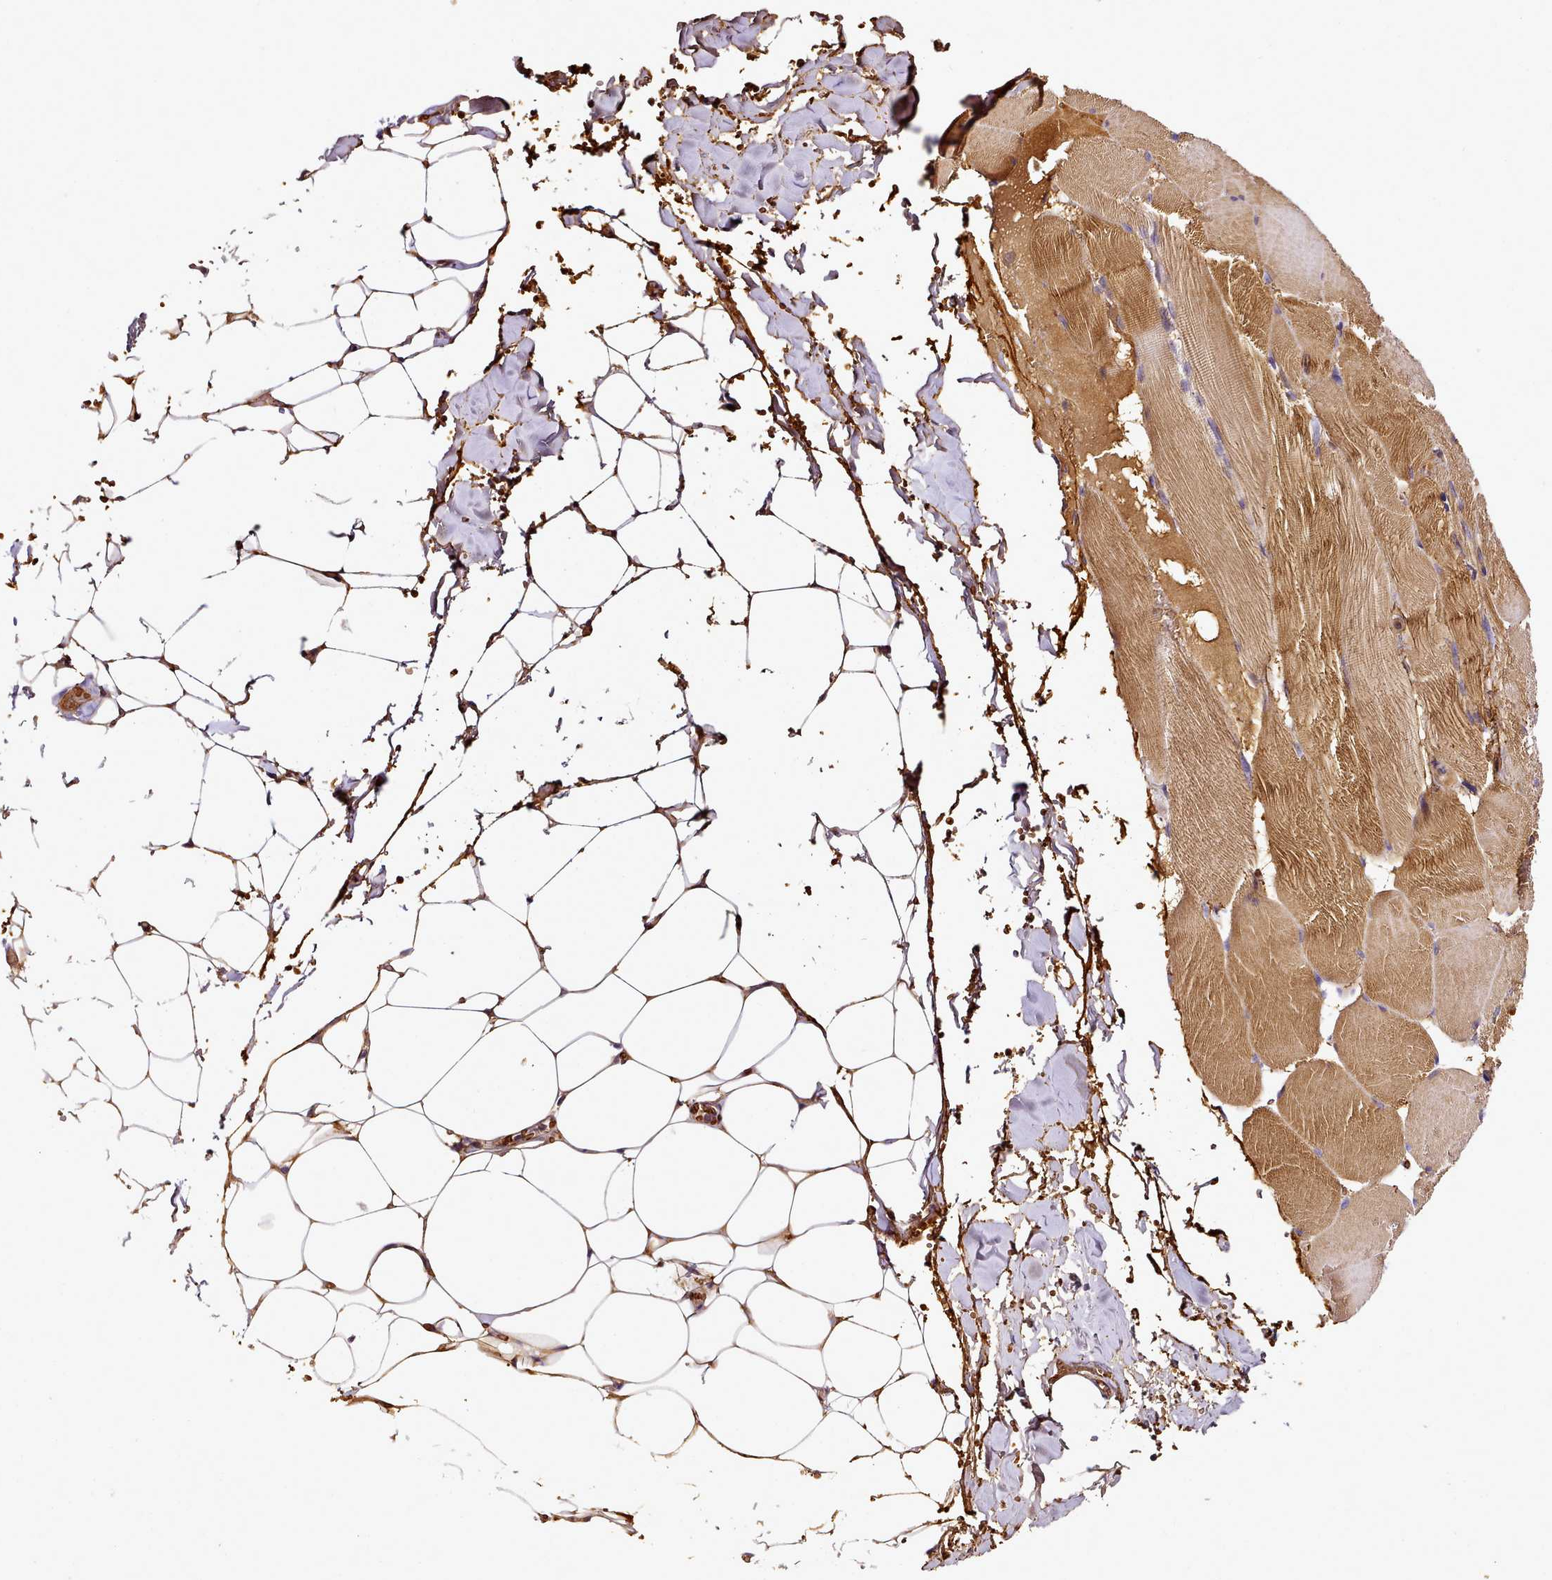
{"staining": {"intensity": "moderate", "quantity": ">75%", "location": "cytoplasmic/membranous"}, "tissue": "adipose tissue", "cell_type": "Adipocytes", "image_type": "normal", "snomed": [{"axis": "morphology", "description": "Normal tissue, NOS"}, {"axis": "topography", "description": "Skeletal muscle"}, {"axis": "topography", "description": "Peripheral nerve tissue"}], "caption": "IHC micrograph of unremarkable adipose tissue: adipose tissue stained using immunohistochemistry reveals medium levels of moderate protein expression localized specifically in the cytoplasmic/membranous of adipocytes, appearing as a cytoplasmic/membranous brown color.", "gene": "NBPF10", "patient": {"sex": "female", "age": 55}}